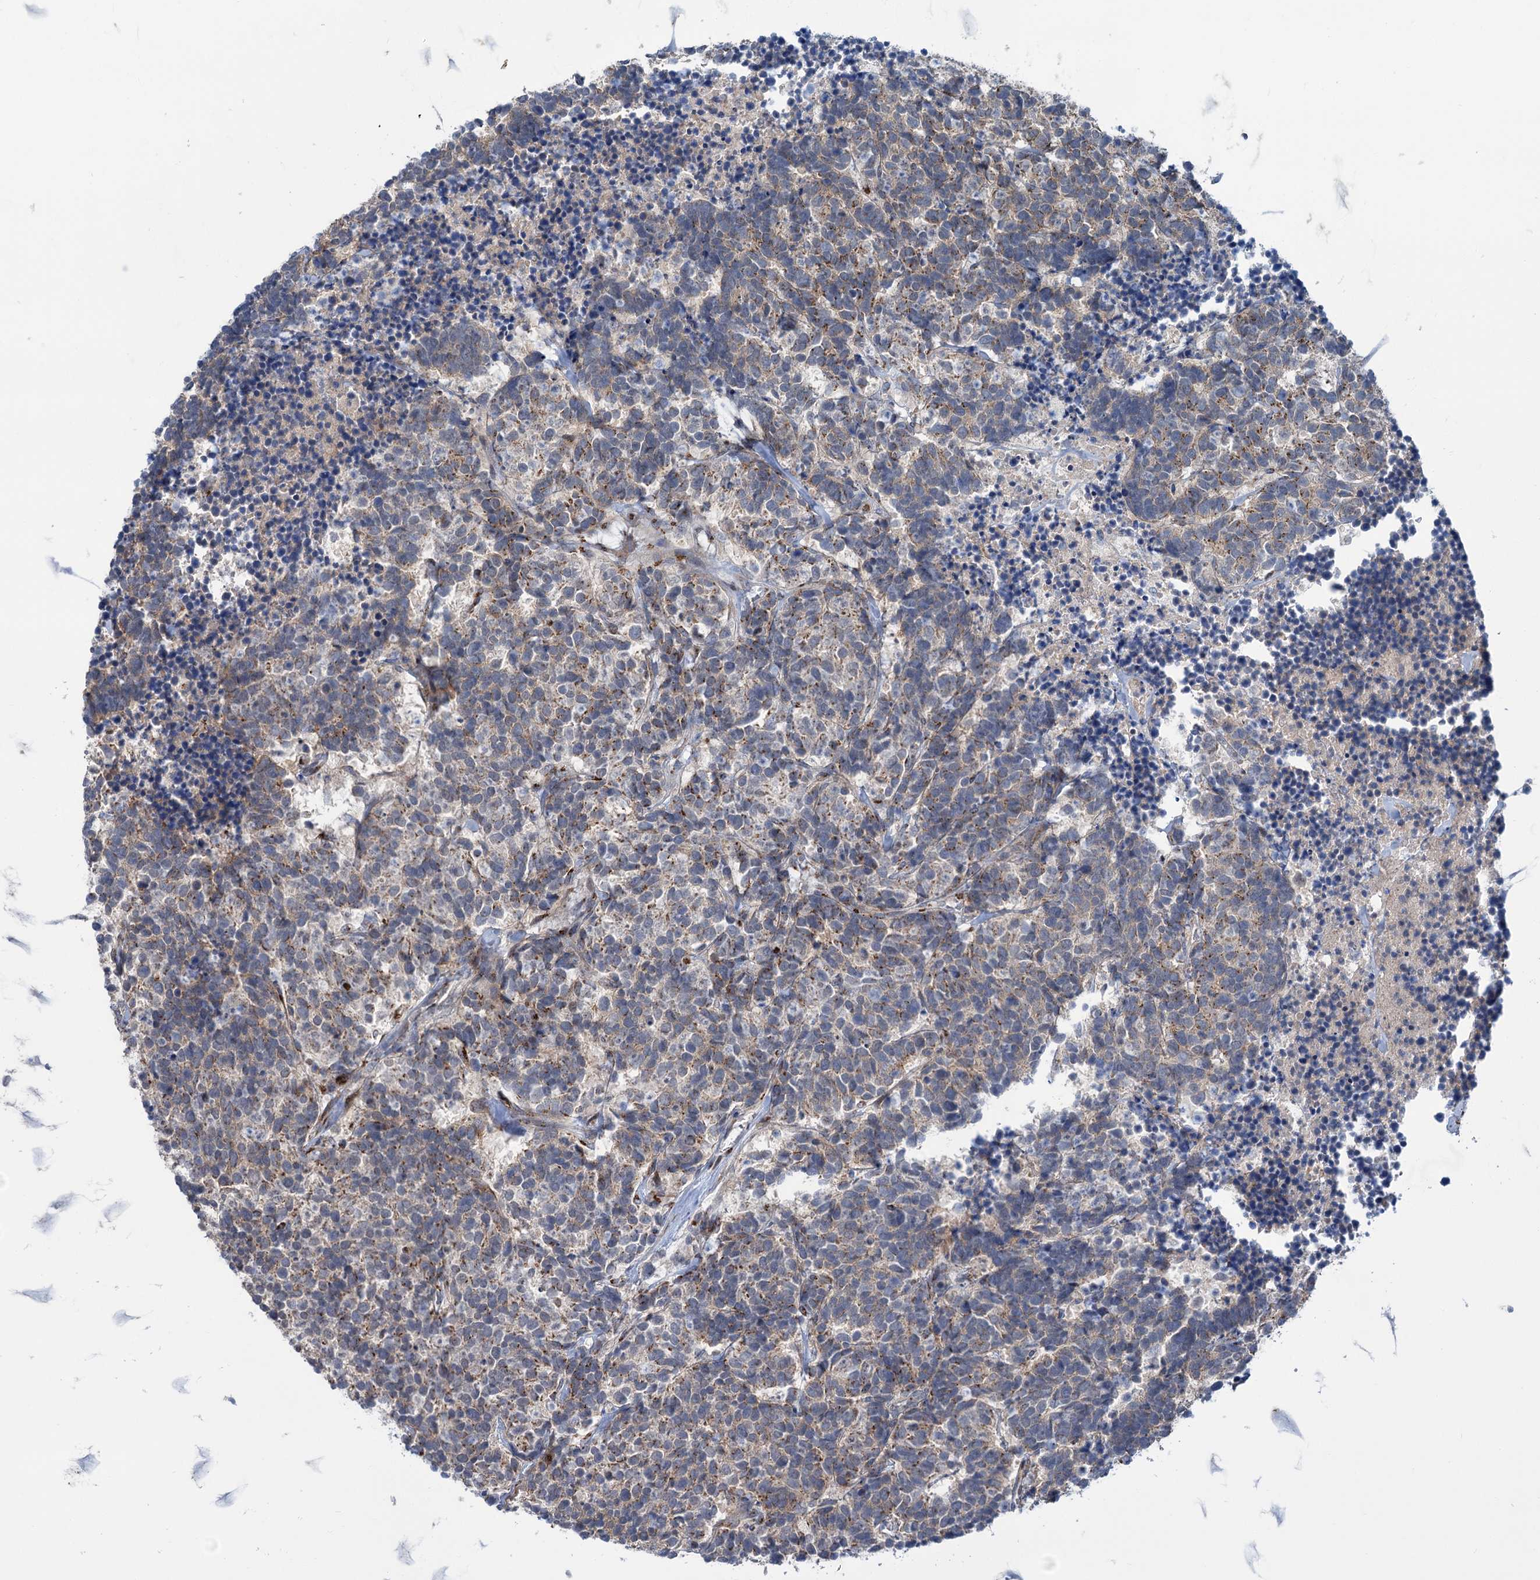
{"staining": {"intensity": "moderate", "quantity": ">75%", "location": "cytoplasmic/membranous"}, "tissue": "carcinoid", "cell_type": "Tumor cells", "image_type": "cancer", "snomed": [{"axis": "morphology", "description": "Carcinoma, NOS"}, {"axis": "morphology", "description": "Carcinoid, malignant, NOS"}, {"axis": "topography", "description": "Urinary bladder"}], "caption": "Brown immunohistochemical staining in human carcinoid displays moderate cytoplasmic/membranous positivity in approximately >75% of tumor cells. The protein of interest is shown in brown color, while the nuclei are stained blue.", "gene": "ELP4", "patient": {"sex": "male", "age": 57}}